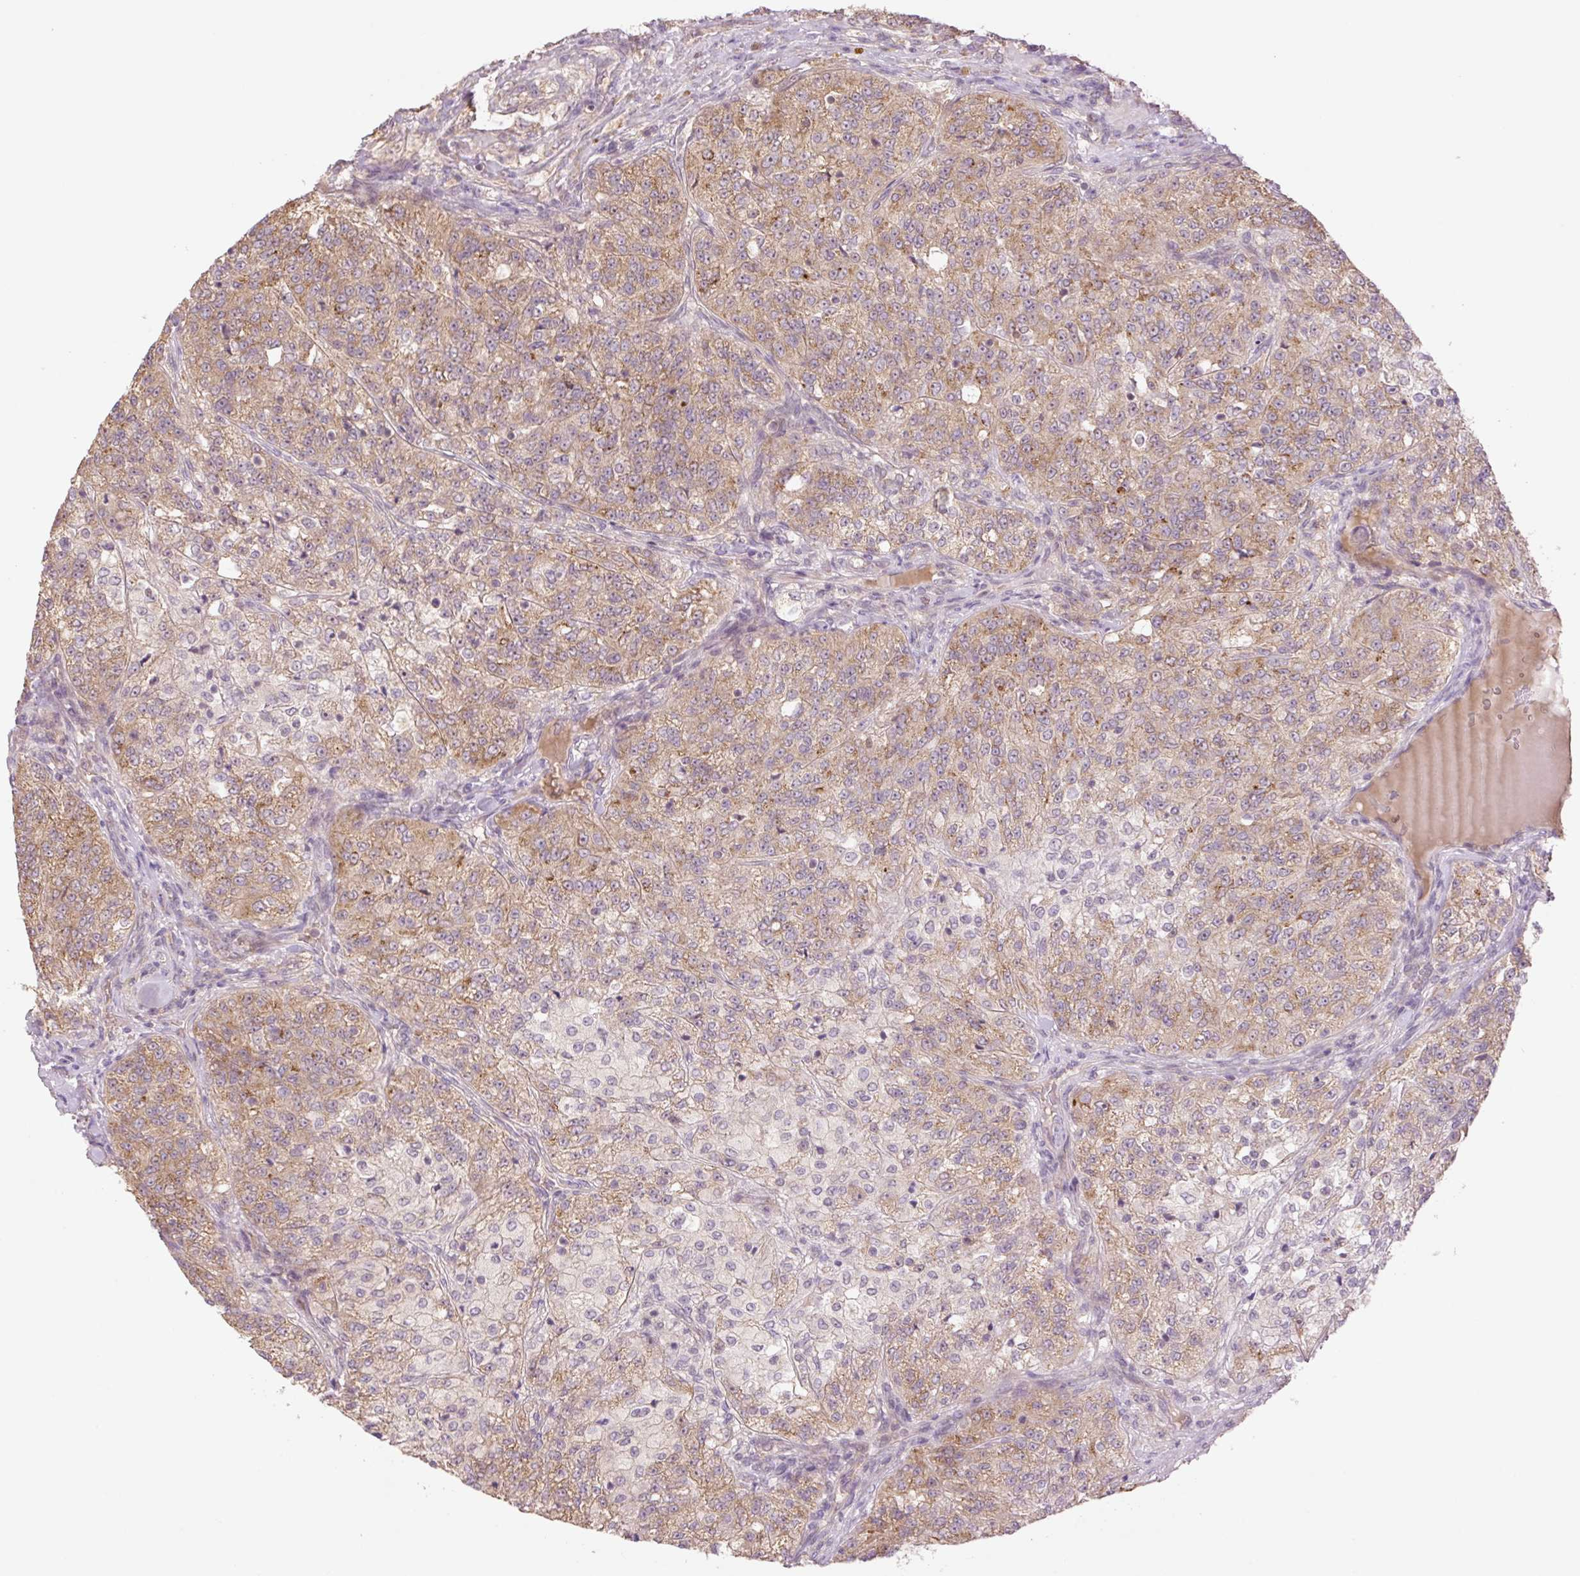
{"staining": {"intensity": "weak", "quantity": ">75%", "location": "cytoplasmic/membranous"}, "tissue": "renal cancer", "cell_type": "Tumor cells", "image_type": "cancer", "snomed": [{"axis": "morphology", "description": "Adenocarcinoma, NOS"}, {"axis": "topography", "description": "Kidney"}], "caption": "About >75% of tumor cells in renal adenocarcinoma show weak cytoplasmic/membranous protein staining as visualized by brown immunohistochemical staining.", "gene": "YJU2B", "patient": {"sex": "female", "age": 63}}